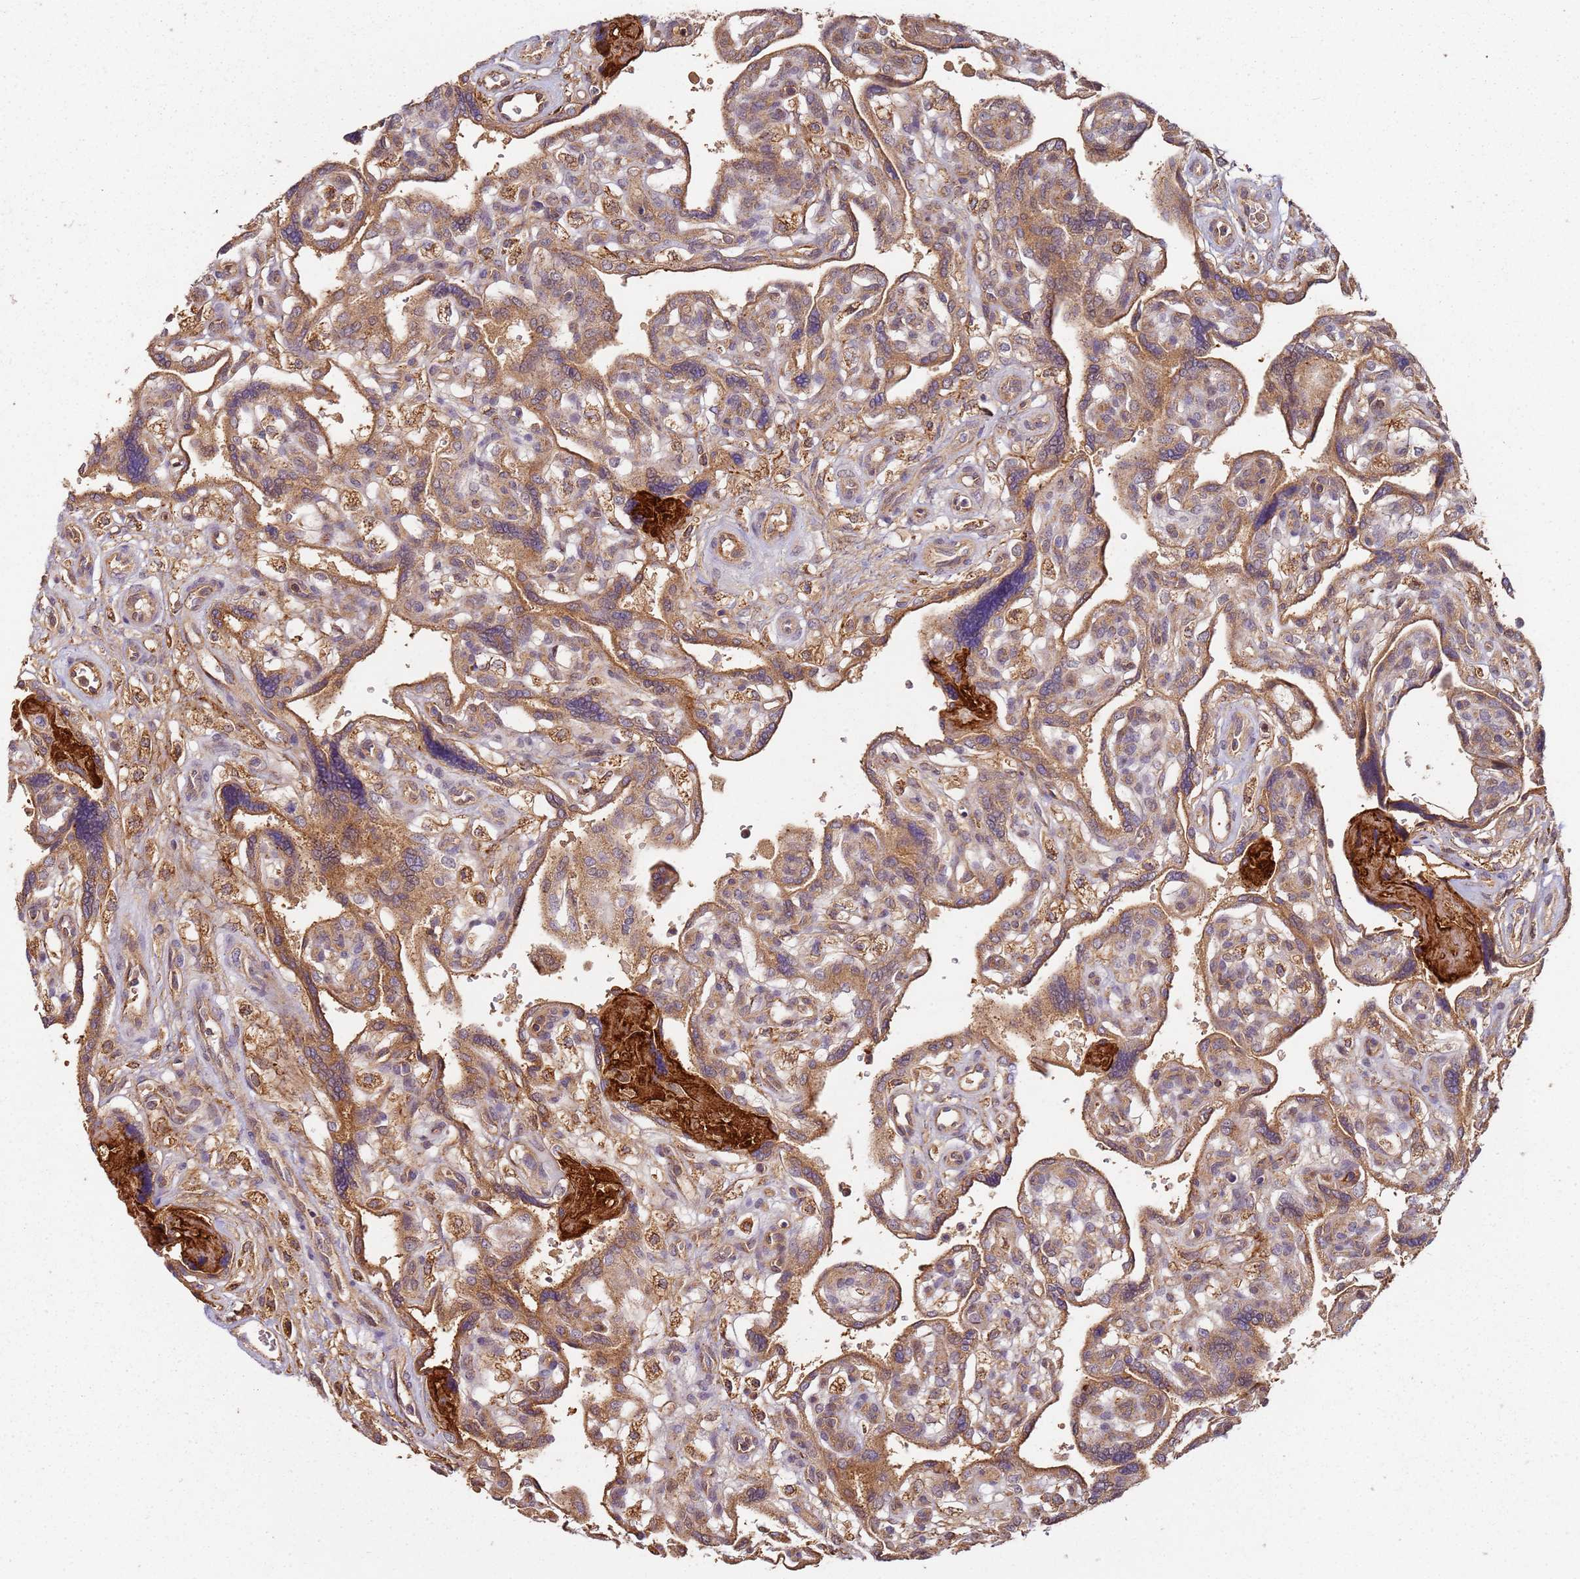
{"staining": {"intensity": "moderate", "quantity": ">75%", "location": "cytoplasmic/membranous"}, "tissue": "placenta", "cell_type": "Decidual cells", "image_type": "normal", "snomed": [{"axis": "morphology", "description": "Normal tissue, NOS"}, {"axis": "topography", "description": "Placenta"}], "caption": "The image reveals staining of normal placenta, revealing moderate cytoplasmic/membranous protein positivity (brown color) within decidual cells. (DAB IHC, brown staining for protein, blue staining for nuclei).", "gene": "SCGB2B2", "patient": {"sex": "female", "age": 39}}